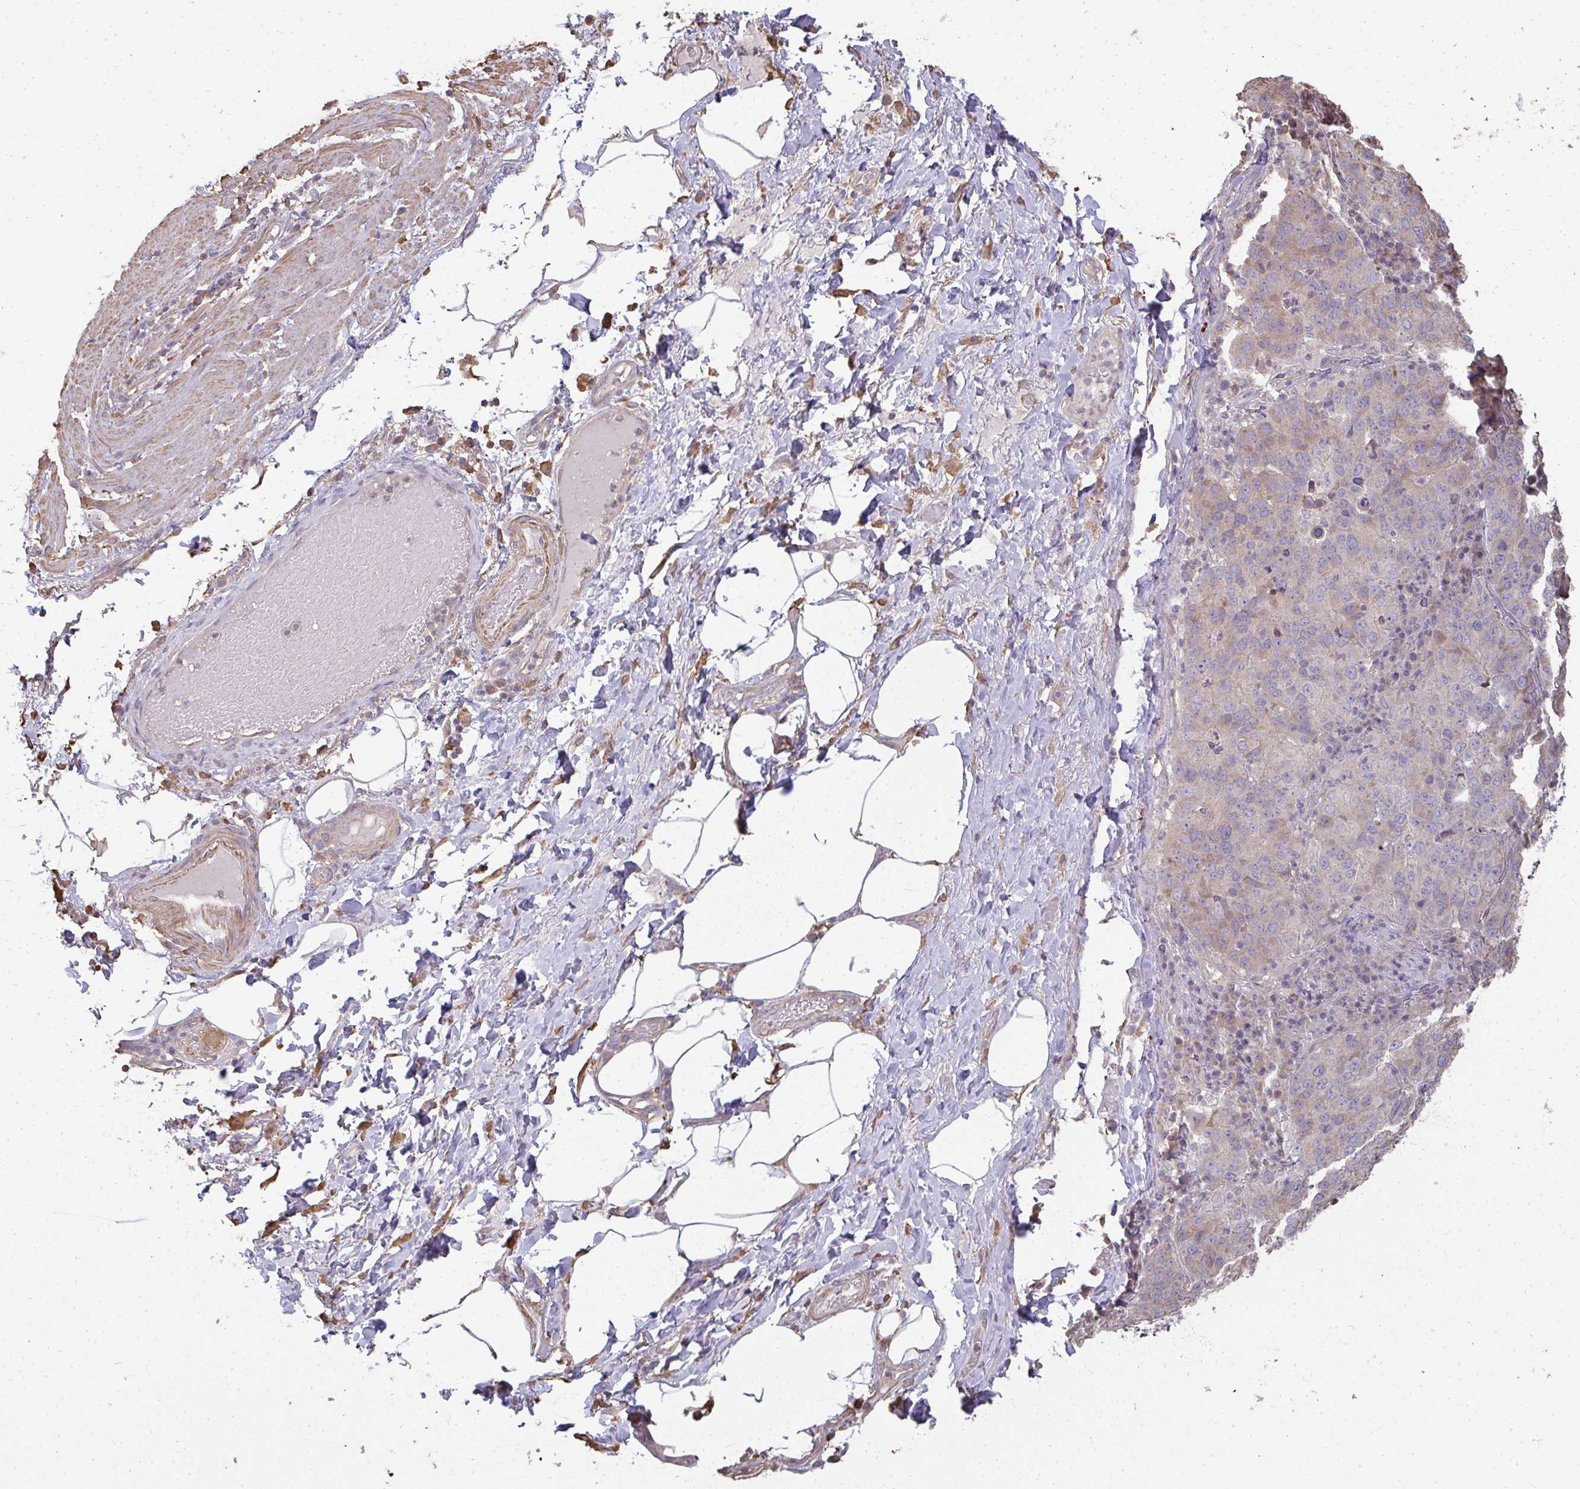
{"staining": {"intensity": "weak", "quantity": "<25%", "location": "cytoplasmic/membranous"}, "tissue": "stomach cancer", "cell_type": "Tumor cells", "image_type": "cancer", "snomed": [{"axis": "morphology", "description": "Adenocarcinoma, NOS"}, {"axis": "topography", "description": "Stomach"}], "caption": "The photomicrograph demonstrates no staining of tumor cells in adenocarcinoma (stomach). Brightfield microscopy of IHC stained with DAB (brown) and hematoxylin (blue), captured at high magnification.", "gene": "BRINP3", "patient": {"sex": "male", "age": 71}}